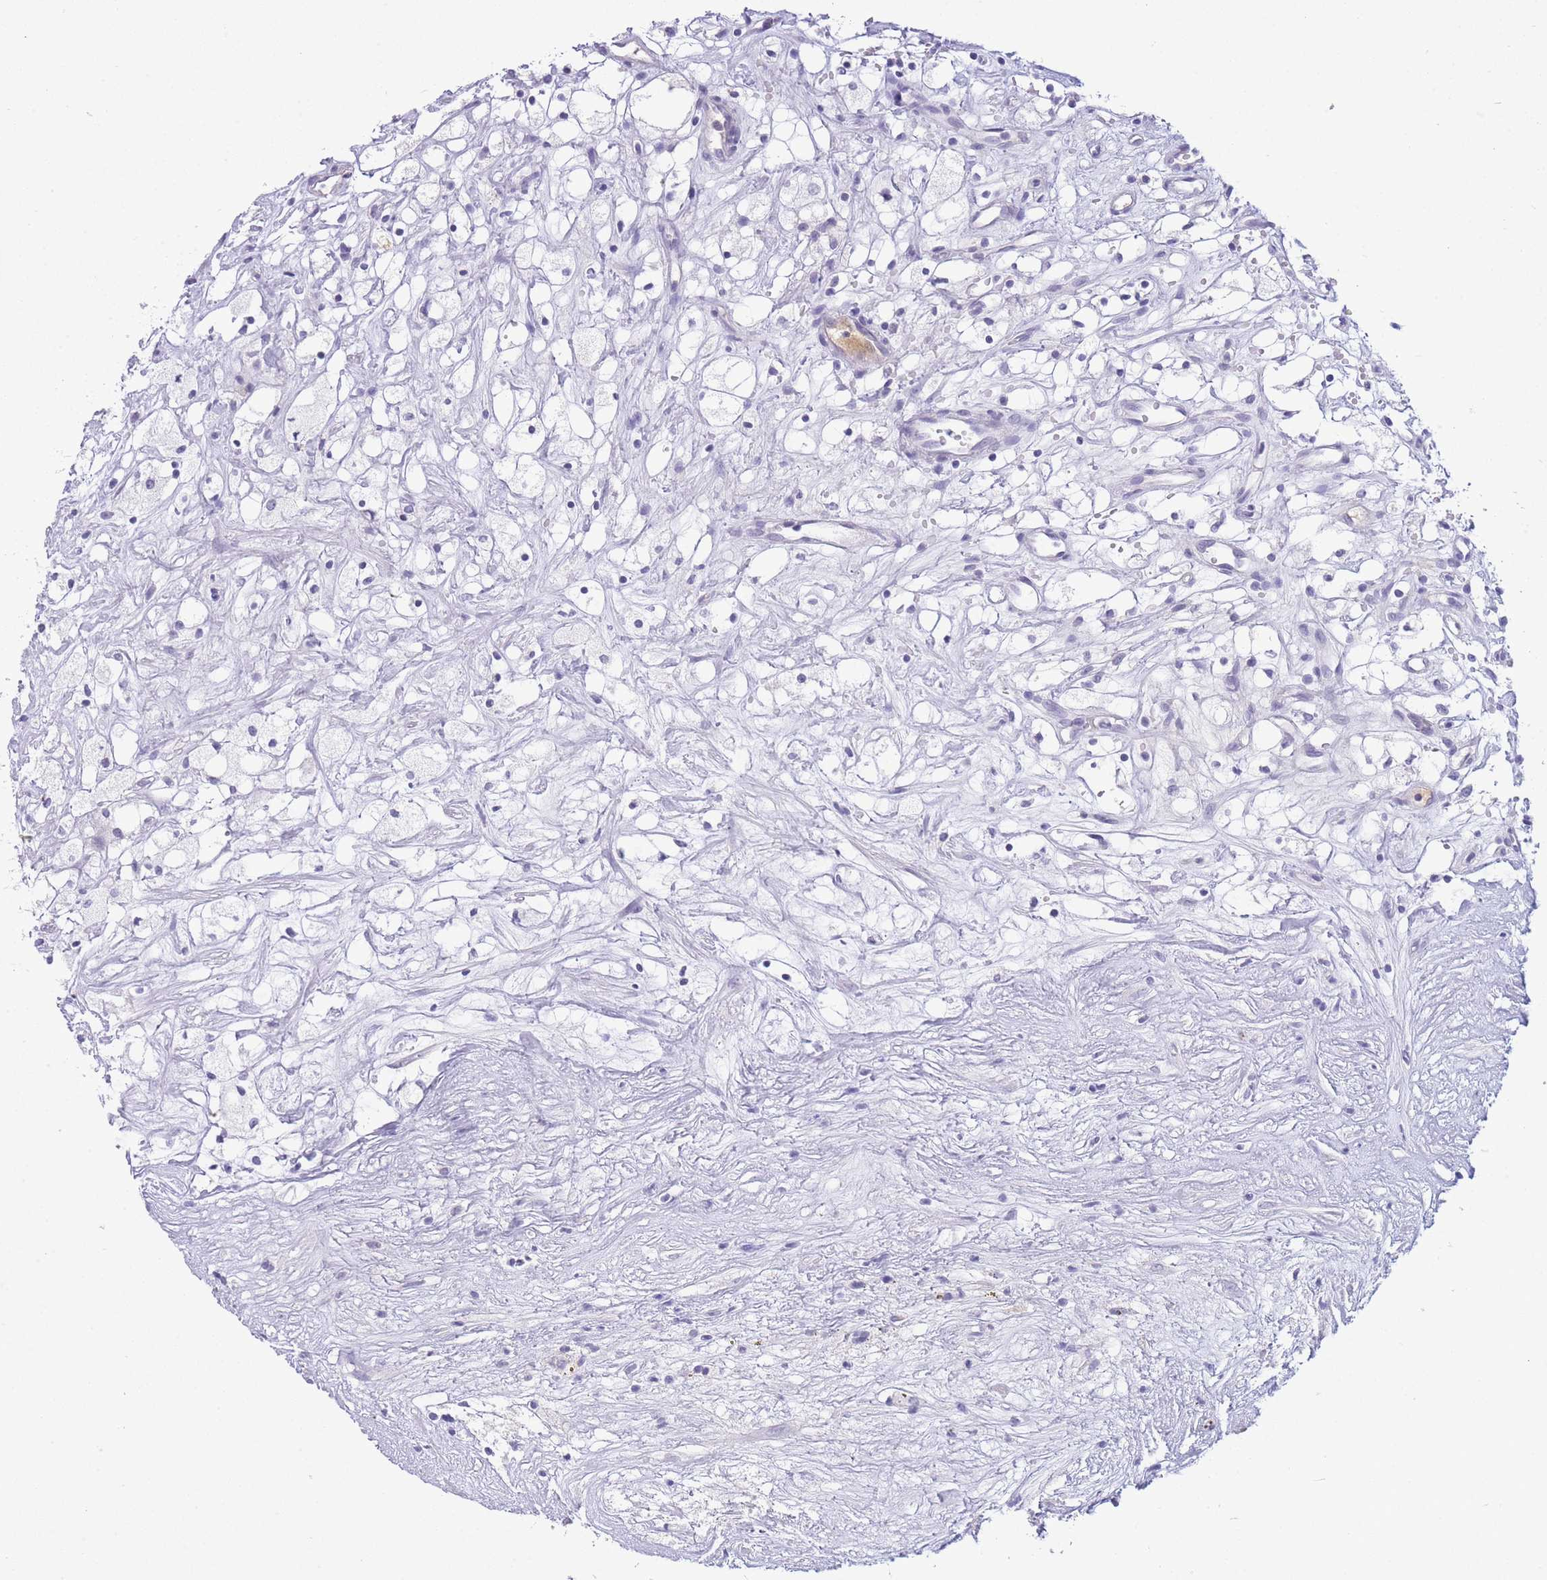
{"staining": {"intensity": "negative", "quantity": "none", "location": "none"}, "tissue": "renal cancer", "cell_type": "Tumor cells", "image_type": "cancer", "snomed": [{"axis": "morphology", "description": "Adenocarcinoma, NOS"}, {"axis": "topography", "description": "Kidney"}], "caption": "This image is of renal cancer (adenocarcinoma) stained with IHC to label a protein in brown with the nuclei are counter-stained blue. There is no staining in tumor cells.", "gene": "ASAP3", "patient": {"sex": "male", "age": 59}}